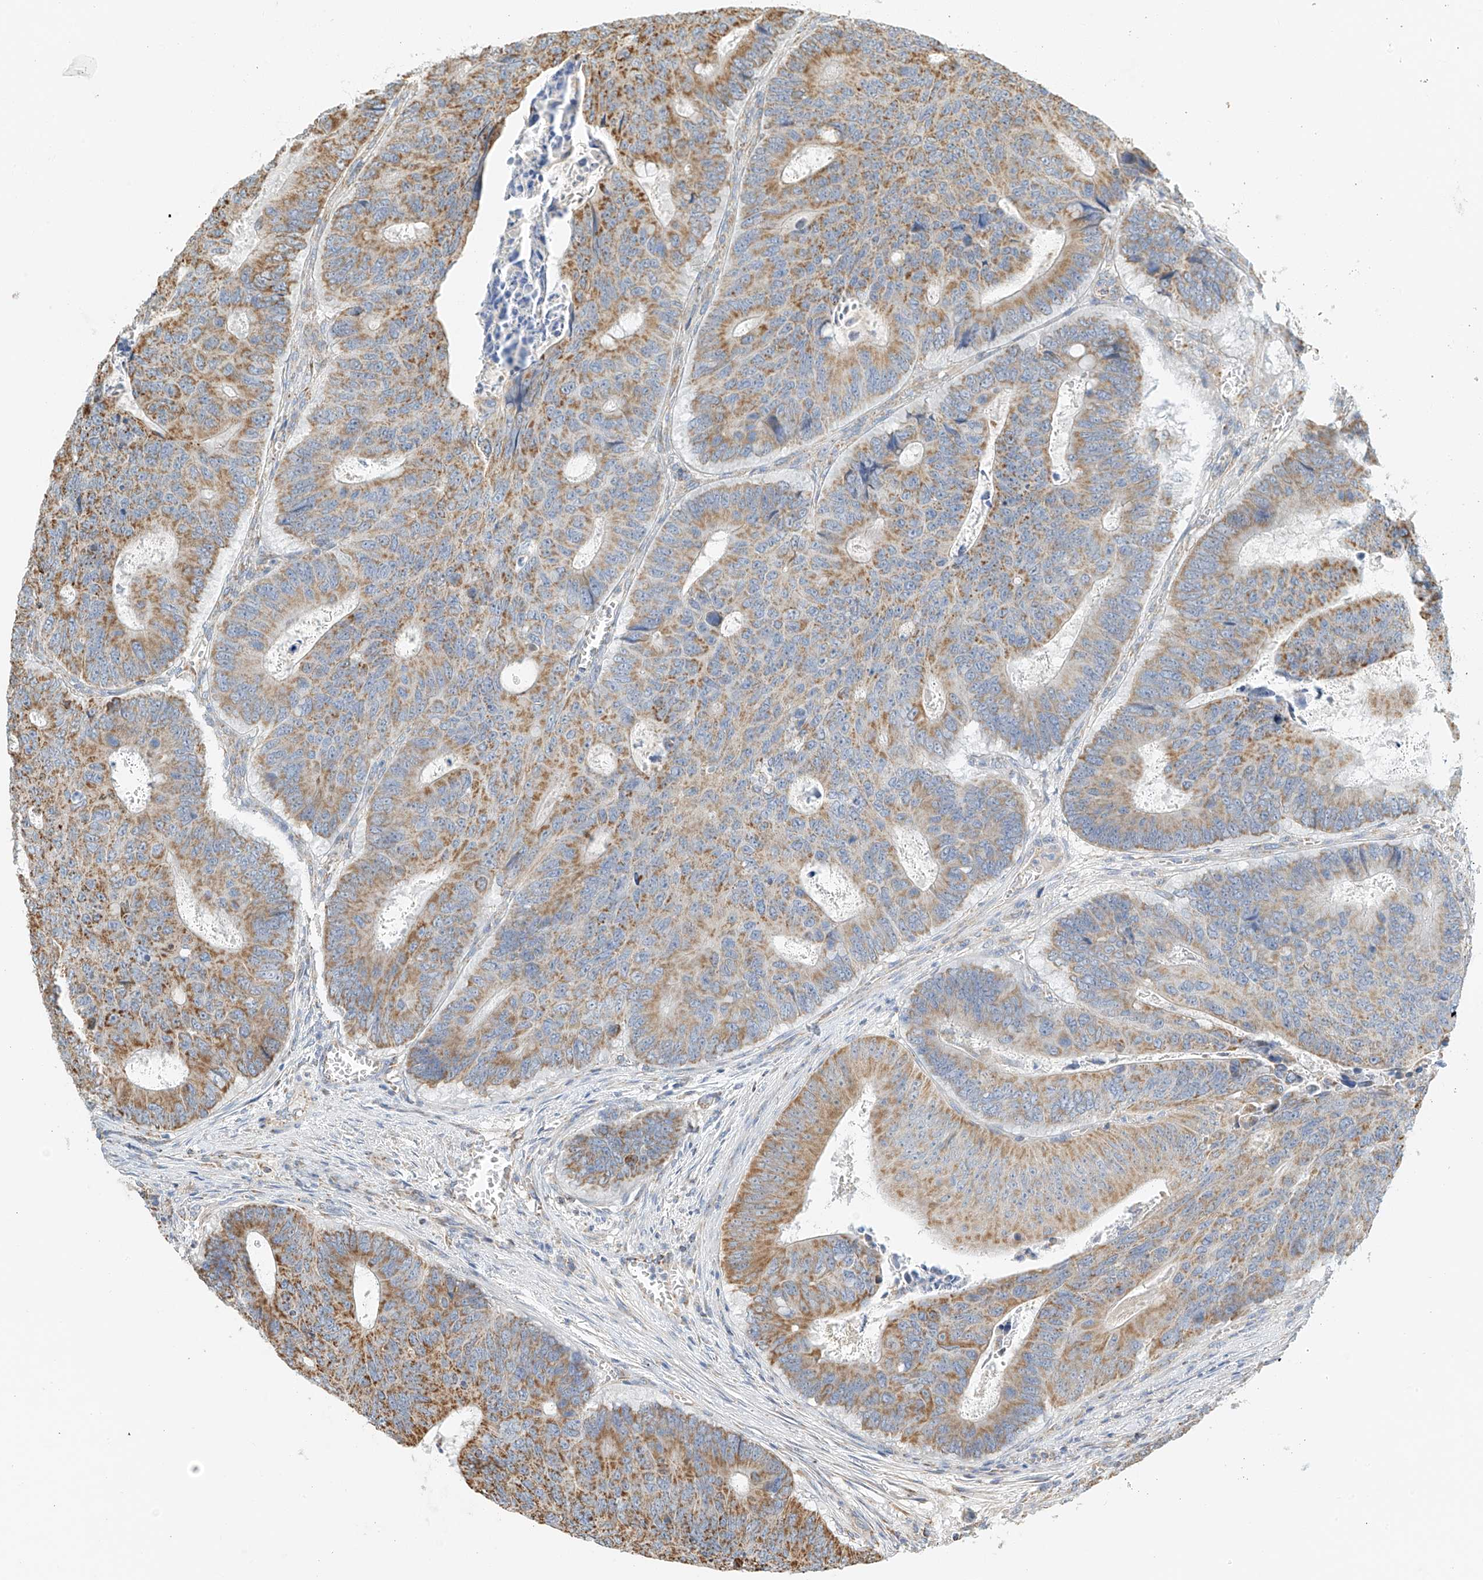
{"staining": {"intensity": "moderate", "quantity": ">75%", "location": "cytoplasmic/membranous"}, "tissue": "colorectal cancer", "cell_type": "Tumor cells", "image_type": "cancer", "snomed": [{"axis": "morphology", "description": "Adenocarcinoma, NOS"}, {"axis": "topography", "description": "Colon"}], "caption": "This is an image of immunohistochemistry staining of colorectal cancer, which shows moderate expression in the cytoplasmic/membranous of tumor cells.", "gene": "YIPF7", "patient": {"sex": "male", "age": 87}}